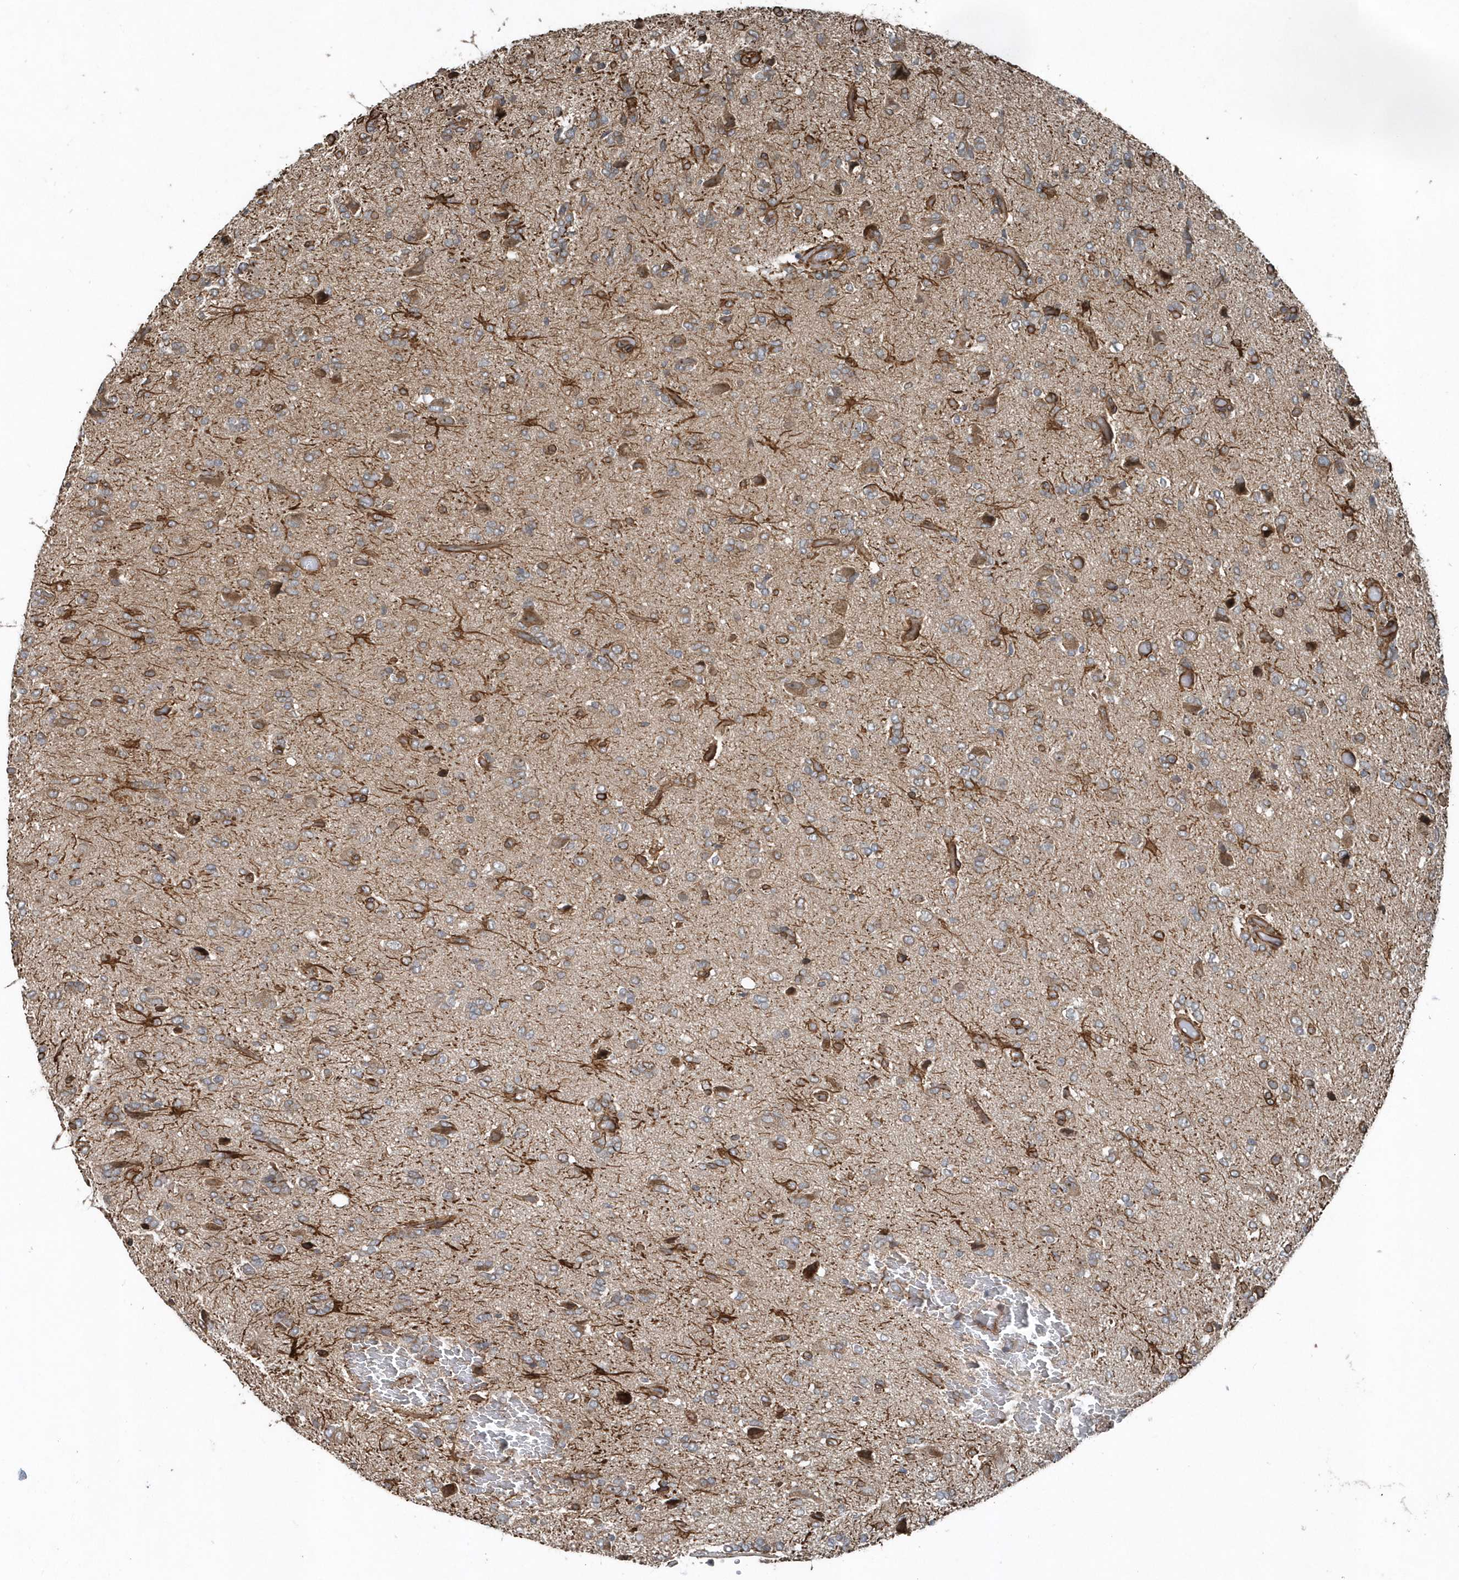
{"staining": {"intensity": "moderate", "quantity": "<25%", "location": "cytoplasmic/membranous"}, "tissue": "glioma", "cell_type": "Tumor cells", "image_type": "cancer", "snomed": [{"axis": "morphology", "description": "Glioma, malignant, High grade"}, {"axis": "topography", "description": "Brain"}], "caption": "DAB immunohistochemical staining of human glioma demonstrates moderate cytoplasmic/membranous protein positivity in about <25% of tumor cells. The staining is performed using DAB (3,3'-diaminobenzidine) brown chromogen to label protein expression. The nuclei are counter-stained blue using hematoxylin.", "gene": "MCC", "patient": {"sex": "female", "age": 59}}